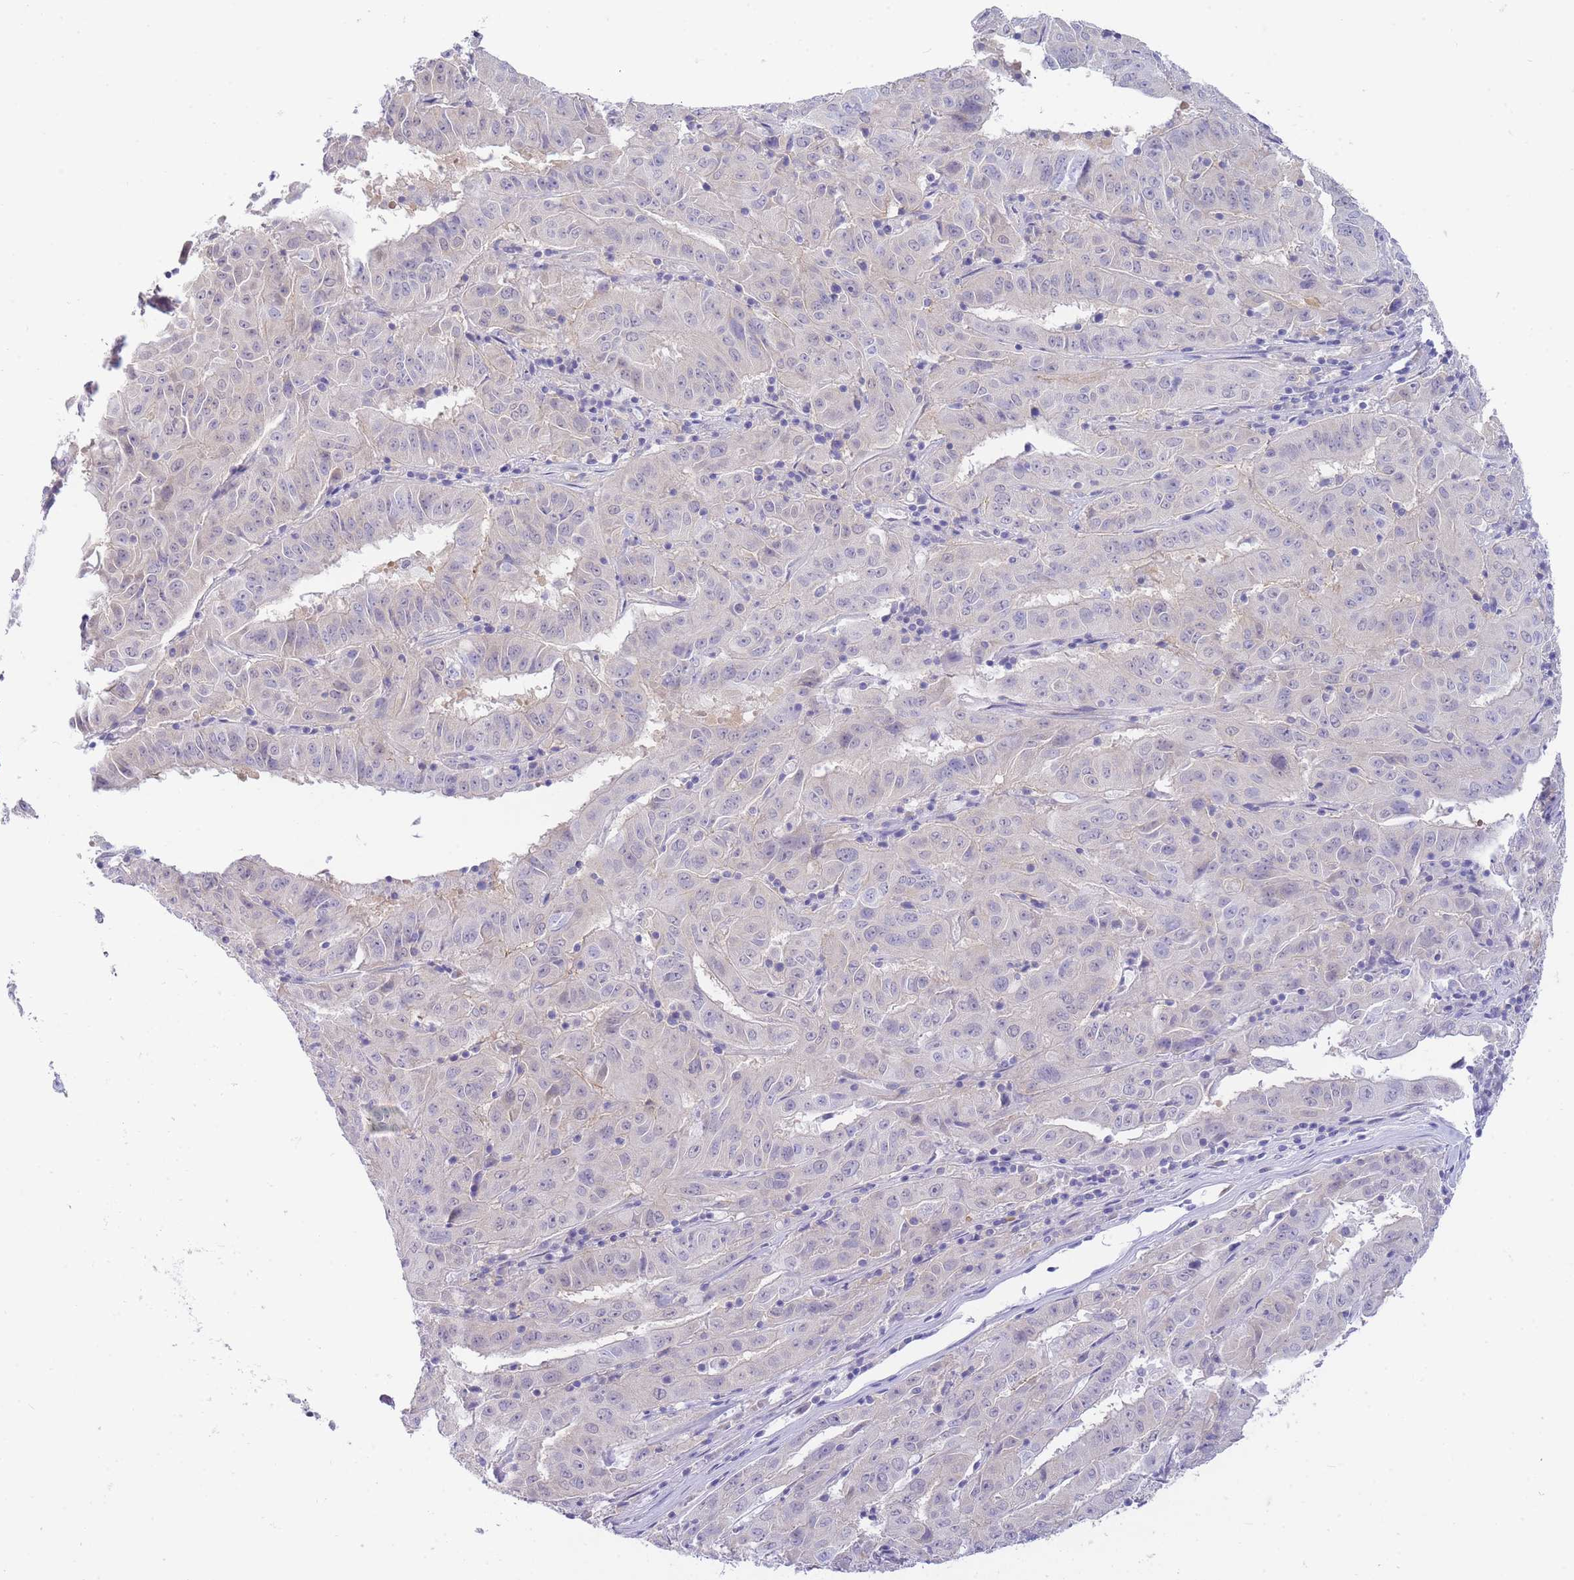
{"staining": {"intensity": "negative", "quantity": "none", "location": "none"}, "tissue": "pancreatic cancer", "cell_type": "Tumor cells", "image_type": "cancer", "snomed": [{"axis": "morphology", "description": "Adenocarcinoma, NOS"}, {"axis": "topography", "description": "Pancreas"}], "caption": "DAB (3,3'-diaminobenzidine) immunohistochemical staining of human adenocarcinoma (pancreatic) exhibits no significant expression in tumor cells.", "gene": "SUGT1", "patient": {"sex": "male", "age": 63}}